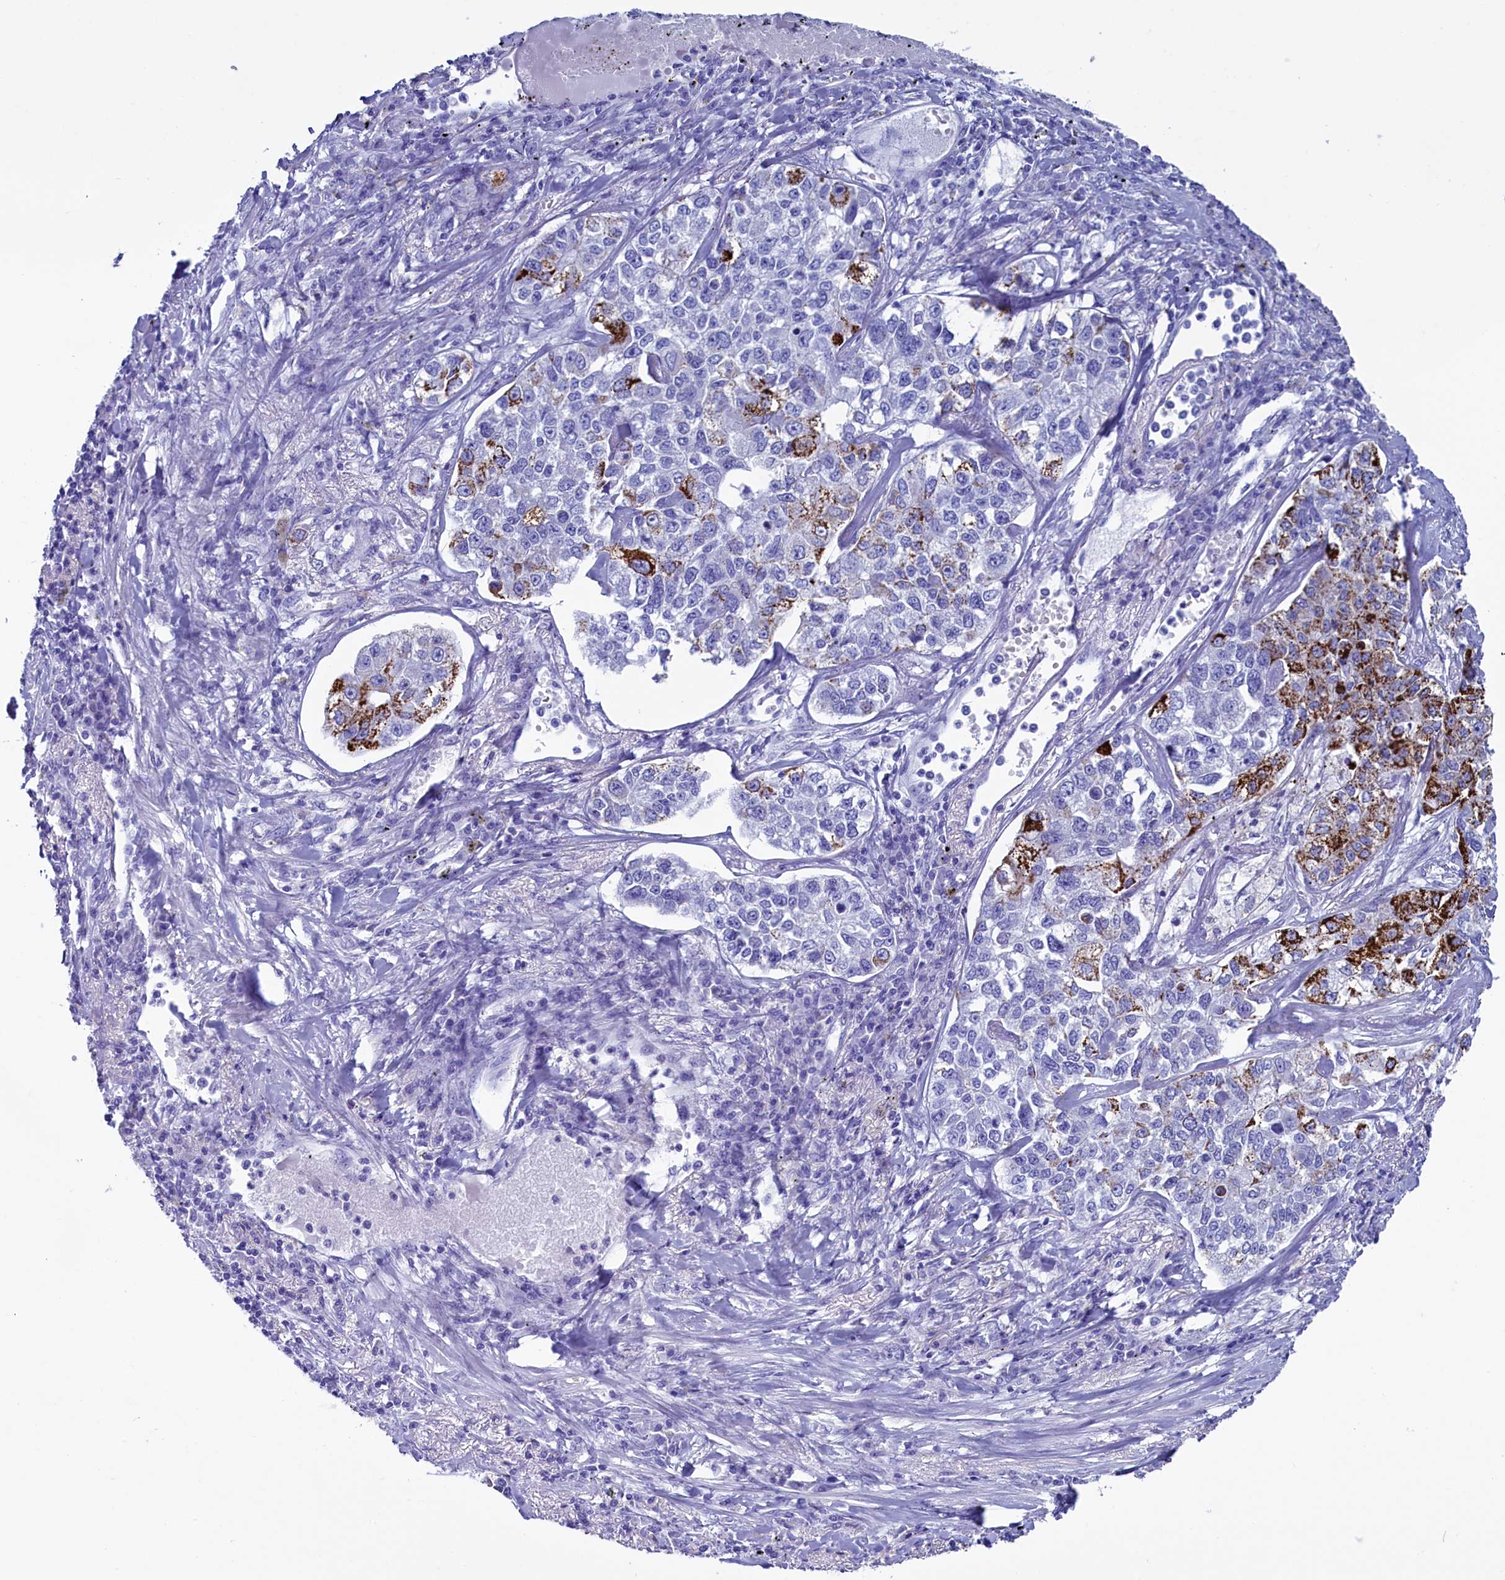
{"staining": {"intensity": "strong", "quantity": "<25%", "location": "cytoplasmic/membranous"}, "tissue": "lung cancer", "cell_type": "Tumor cells", "image_type": "cancer", "snomed": [{"axis": "morphology", "description": "Adenocarcinoma, NOS"}, {"axis": "topography", "description": "Lung"}], "caption": "The photomicrograph exhibits a brown stain indicating the presence of a protein in the cytoplasmic/membranous of tumor cells in lung adenocarcinoma. (Stains: DAB (3,3'-diaminobenzidine) in brown, nuclei in blue, Microscopy: brightfield microscopy at high magnification).", "gene": "ANKRD29", "patient": {"sex": "male", "age": 49}}